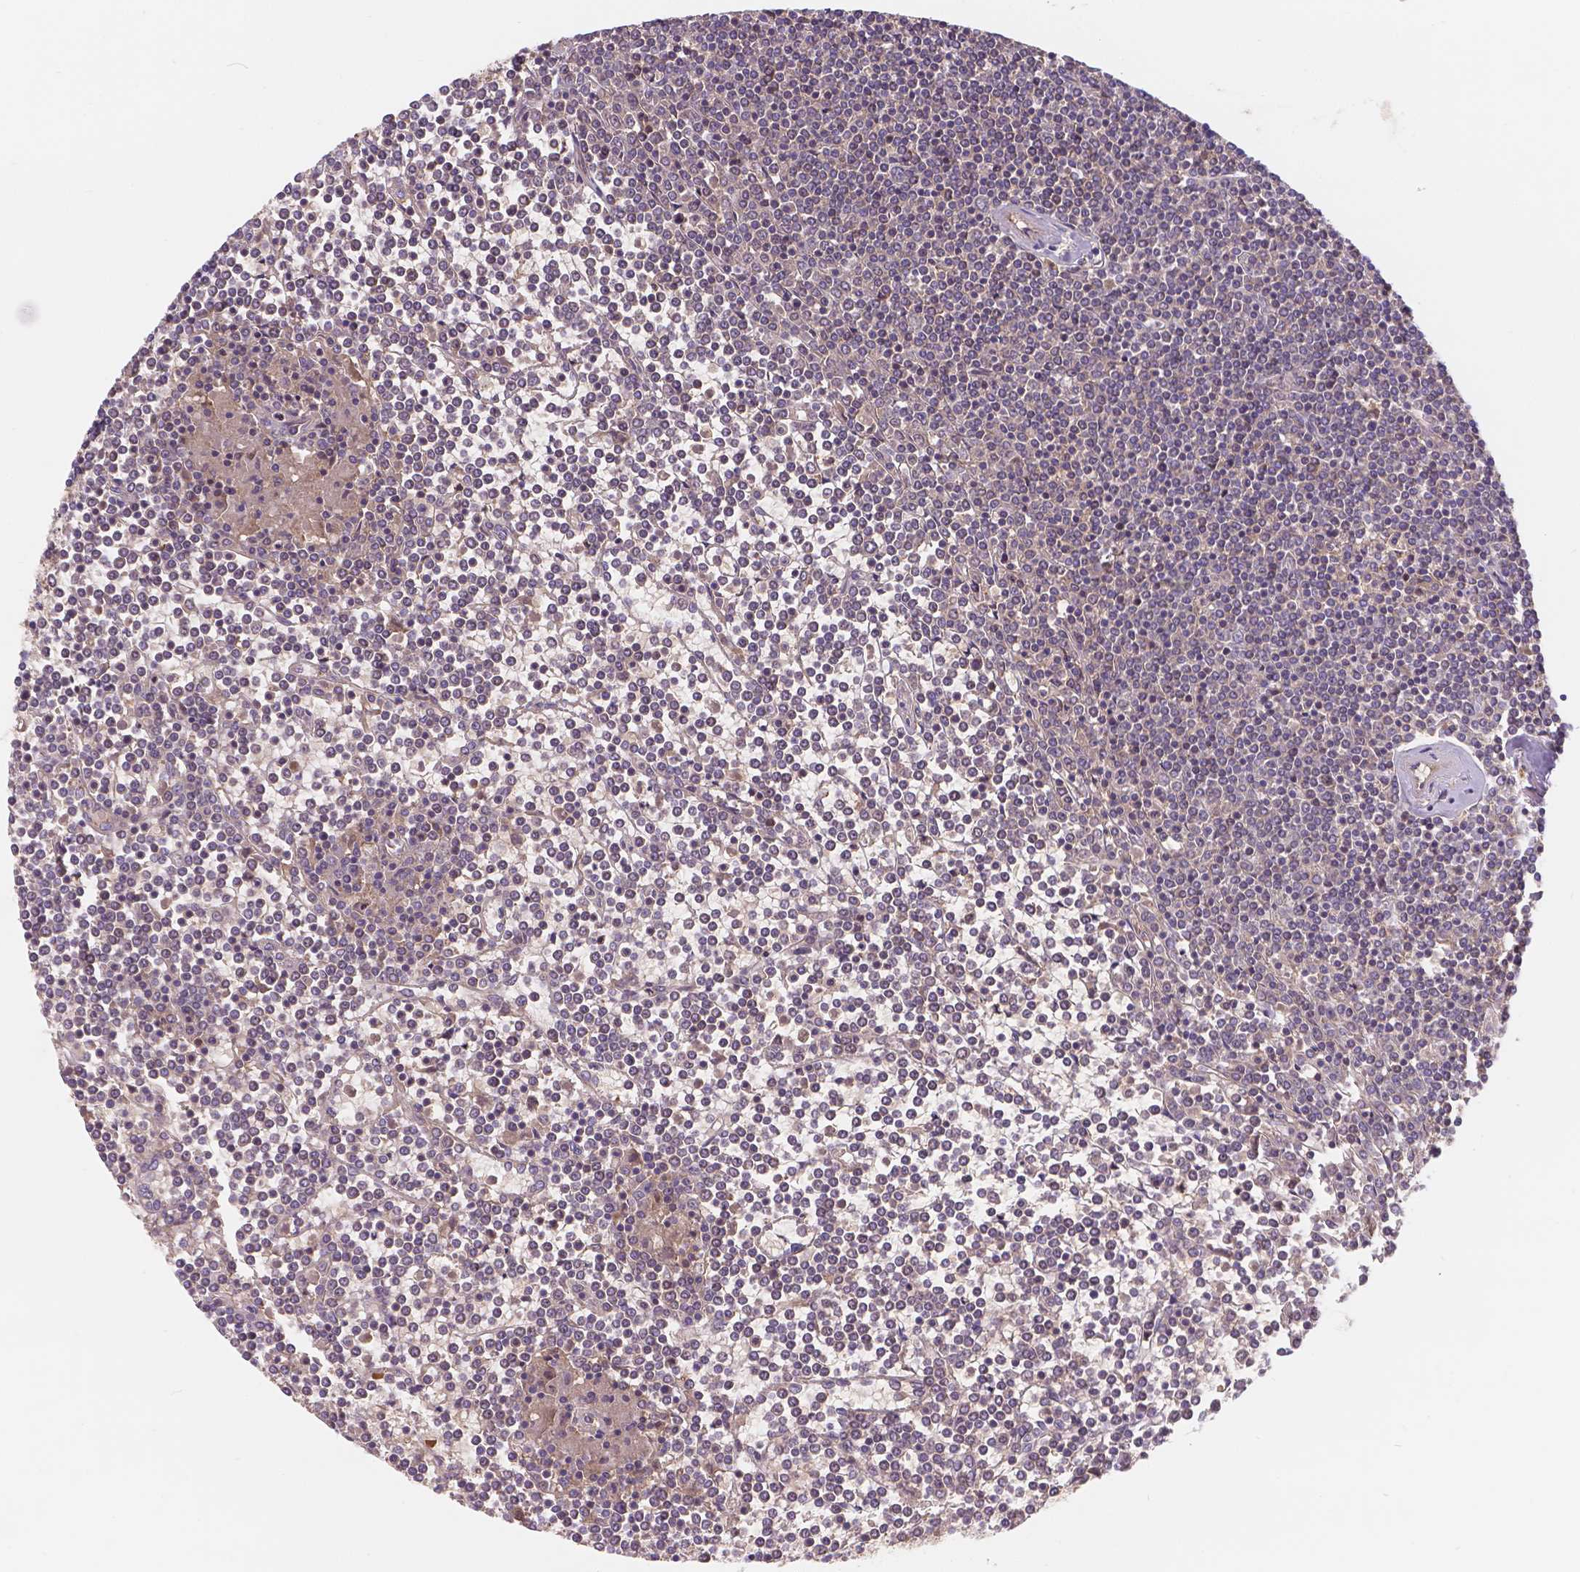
{"staining": {"intensity": "moderate", "quantity": "25%-75%", "location": "cytoplasmic/membranous"}, "tissue": "lymphoma", "cell_type": "Tumor cells", "image_type": "cancer", "snomed": [{"axis": "morphology", "description": "Malignant lymphoma, non-Hodgkin's type, Low grade"}, {"axis": "topography", "description": "Spleen"}], "caption": "A medium amount of moderate cytoplasmic/membranous positivity is appreciated in about 25%-75% of tumor cells in low-grade malignant lymphoma, non-Hodgkin's type tissue.", "gene": "CDK10", "patient": {"sex": "female", "age": 19}}